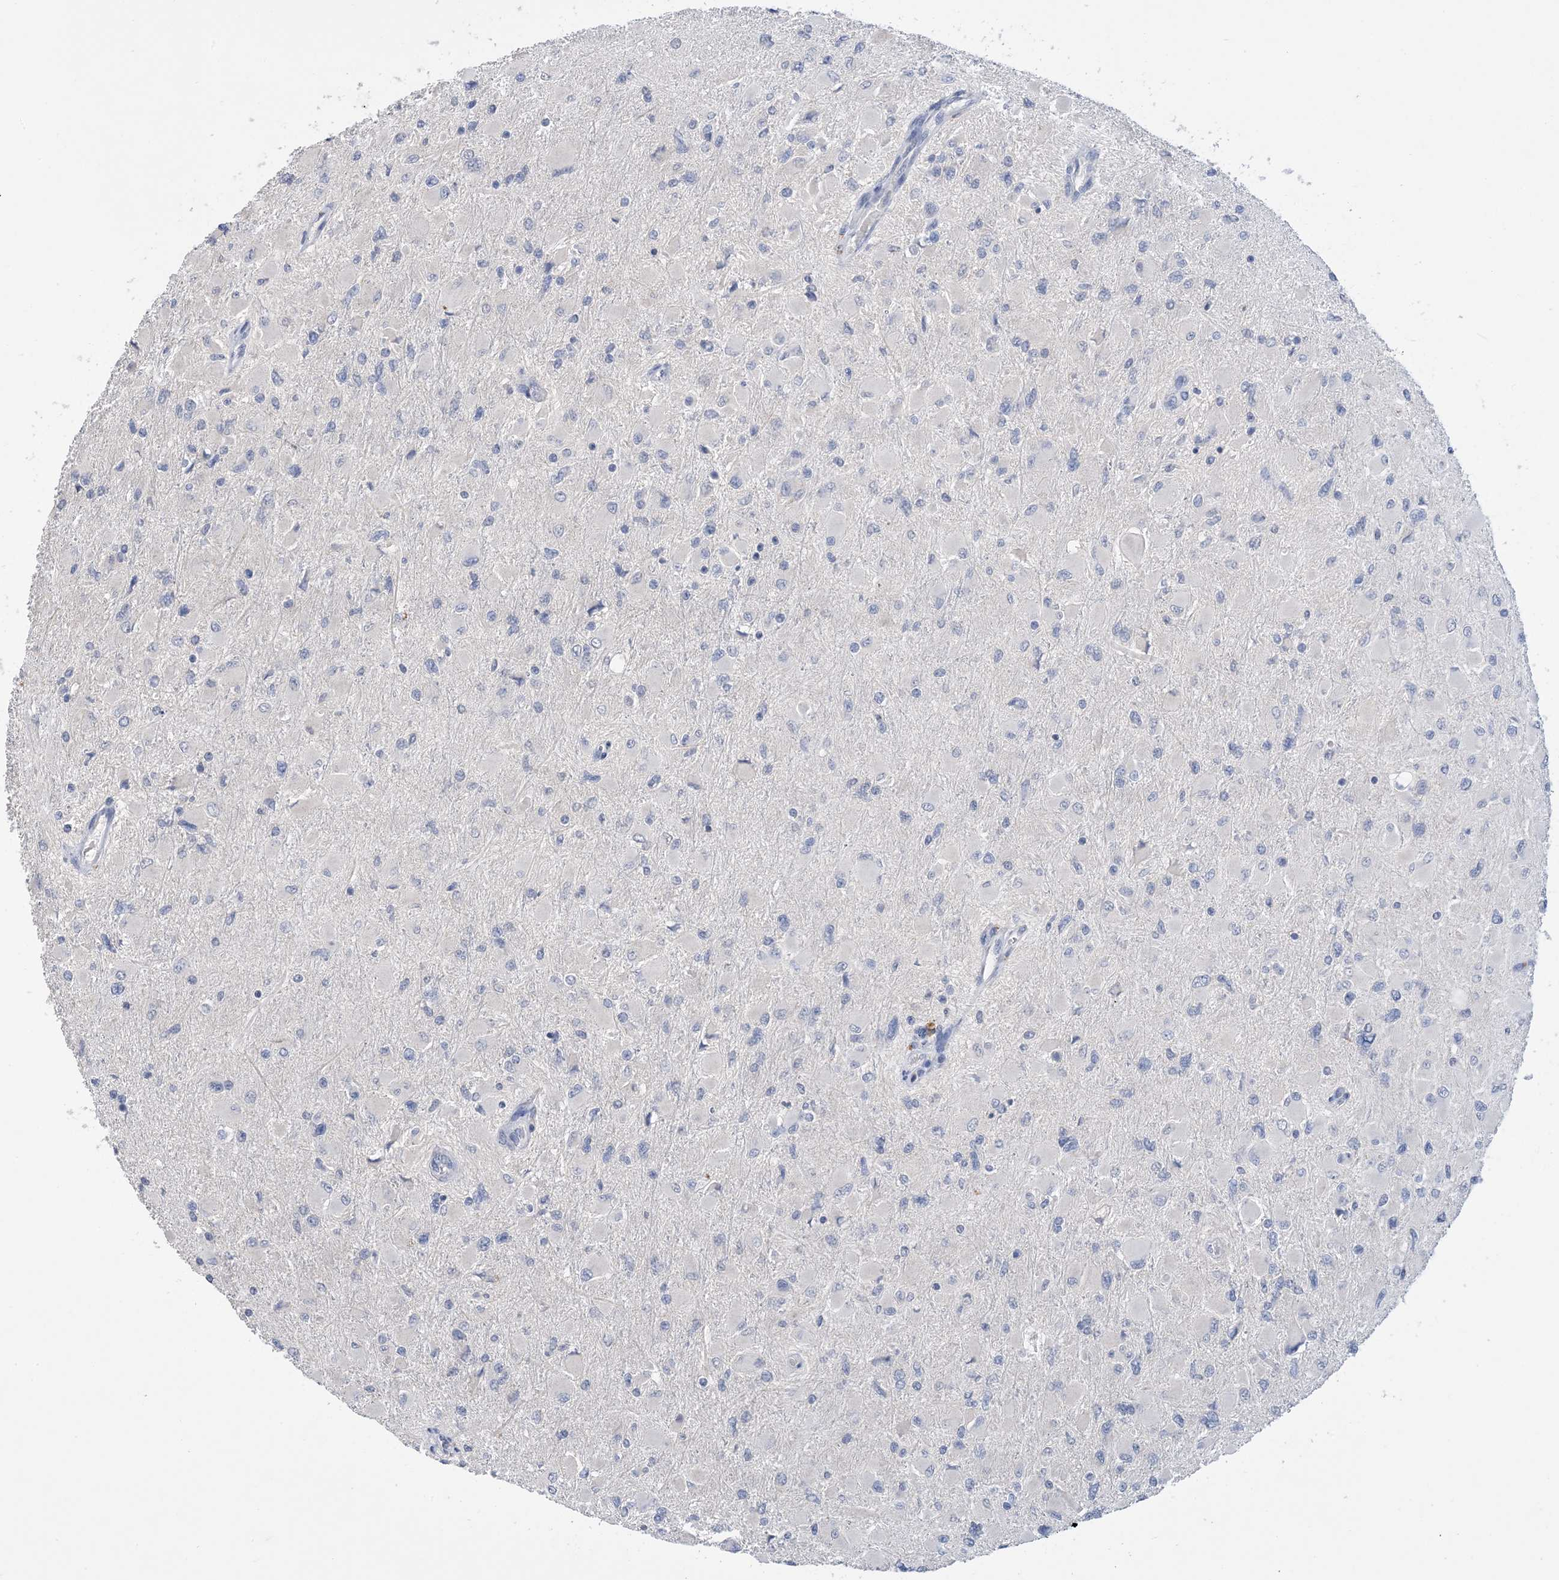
{"staining": {"intensity": "negative", "quantity": "none", "location": "none"}, "tissue": "glioma", "cell_type": "Tumor cells", "image_type": "cancer", "snomed": [{"axis": "morphology", "description": "Glioma, malignant, High grade"}, {"axis": "topography", "description": "Cerebral cortex"}], "caption": "Tumor cells show no significant positivity in glioma.", "gene": "DSC3", "patient": {"sex": "female", "age": 36}}